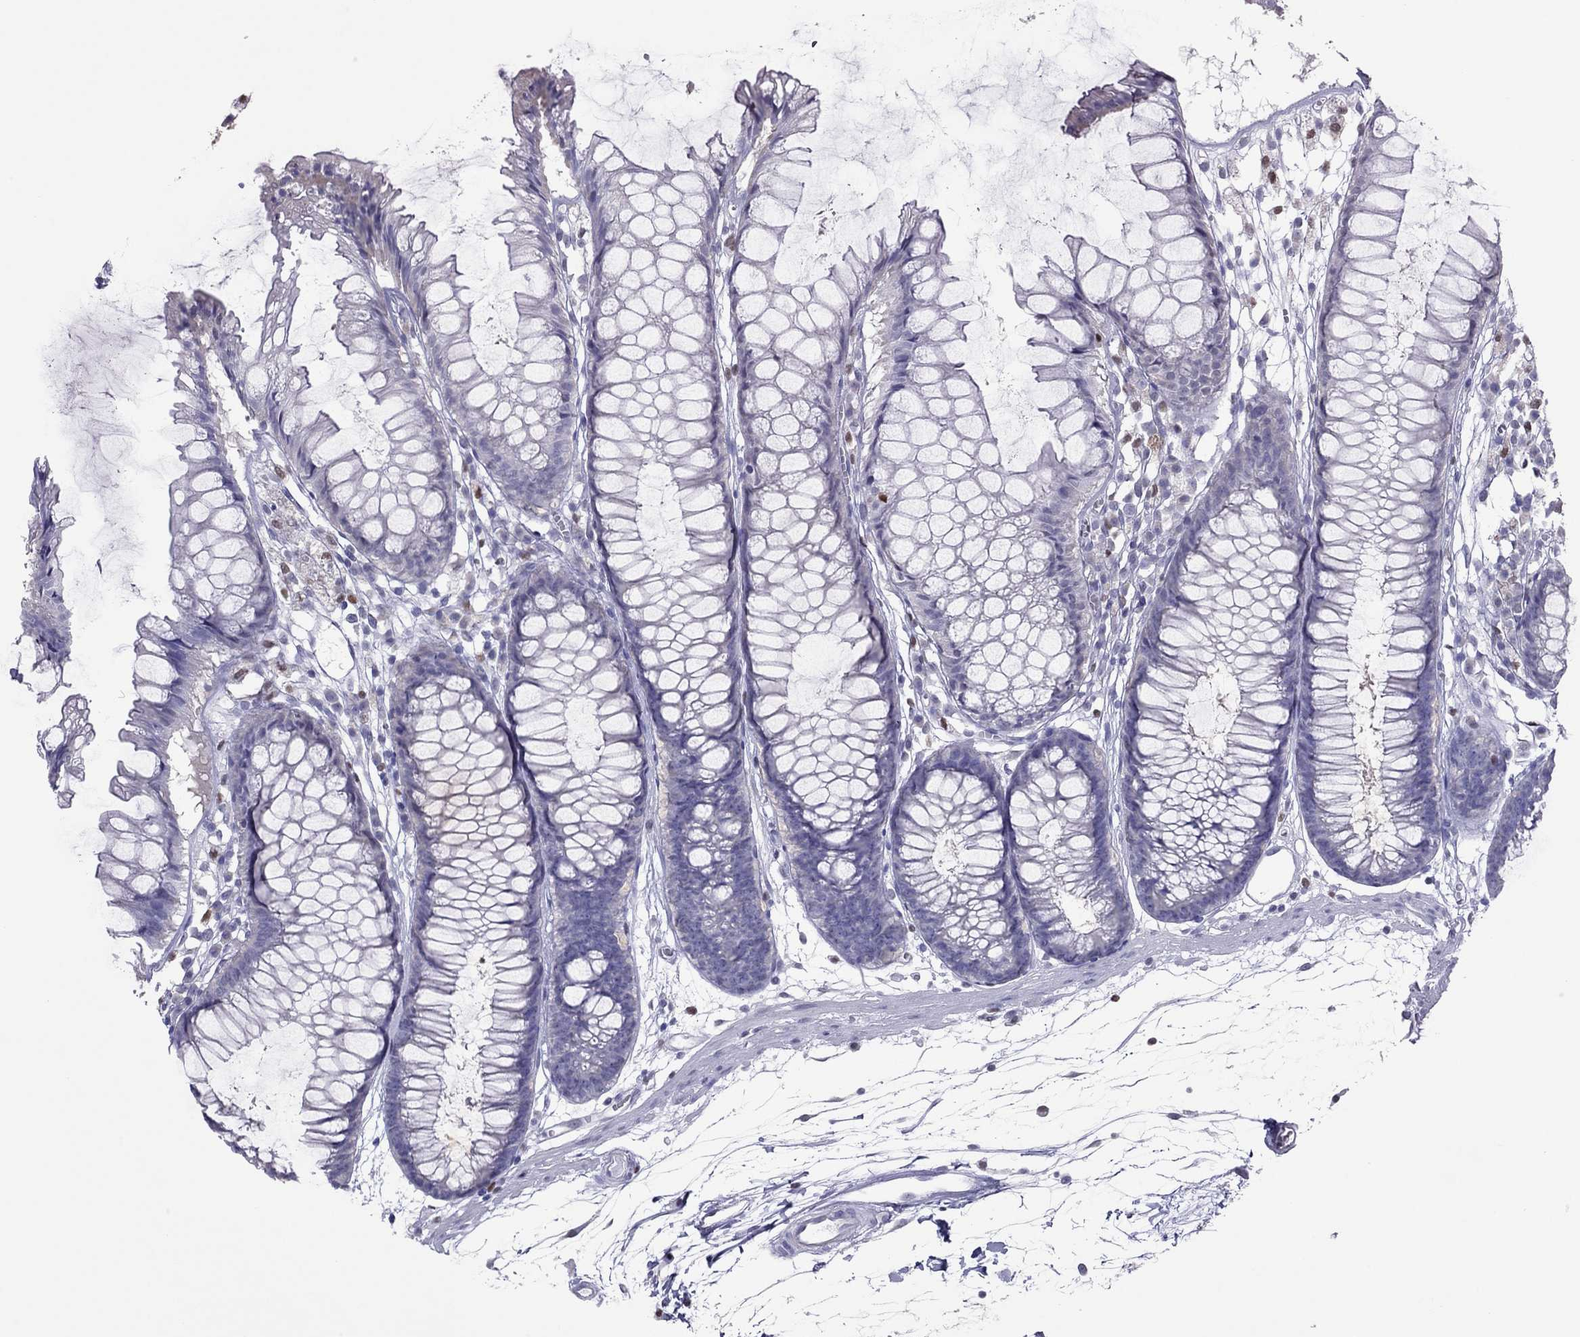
{"staining": {"intensity": "negative", "quantity": "none", "location": "none"}, "tissue": "colon", "cell_type": "Endothelial cells", "image_type": "normal", "snomed": [{"axis": "morphology", "description": "Normal tissue, NOS"}, {"axis": "morphology", "description": "Adenocarcinoma, NOS"}, {"axis": "topography", "description": "Colon"}], "caption": "Immunohistochemistry image of unremarkable colon: colon stained with DAB (3,3'-diaminobenzidine) shows no significant protein staining in endothelial cells. Brightfield microscopy of immunohistochemistry (IHC) stained with DAB (3,3'-diaminobenzidine) (brown) and hematoxylin (blue), captured at high magnification.", "gene": "SPINT3", "patient": {"sex": "male", "age": 65}}